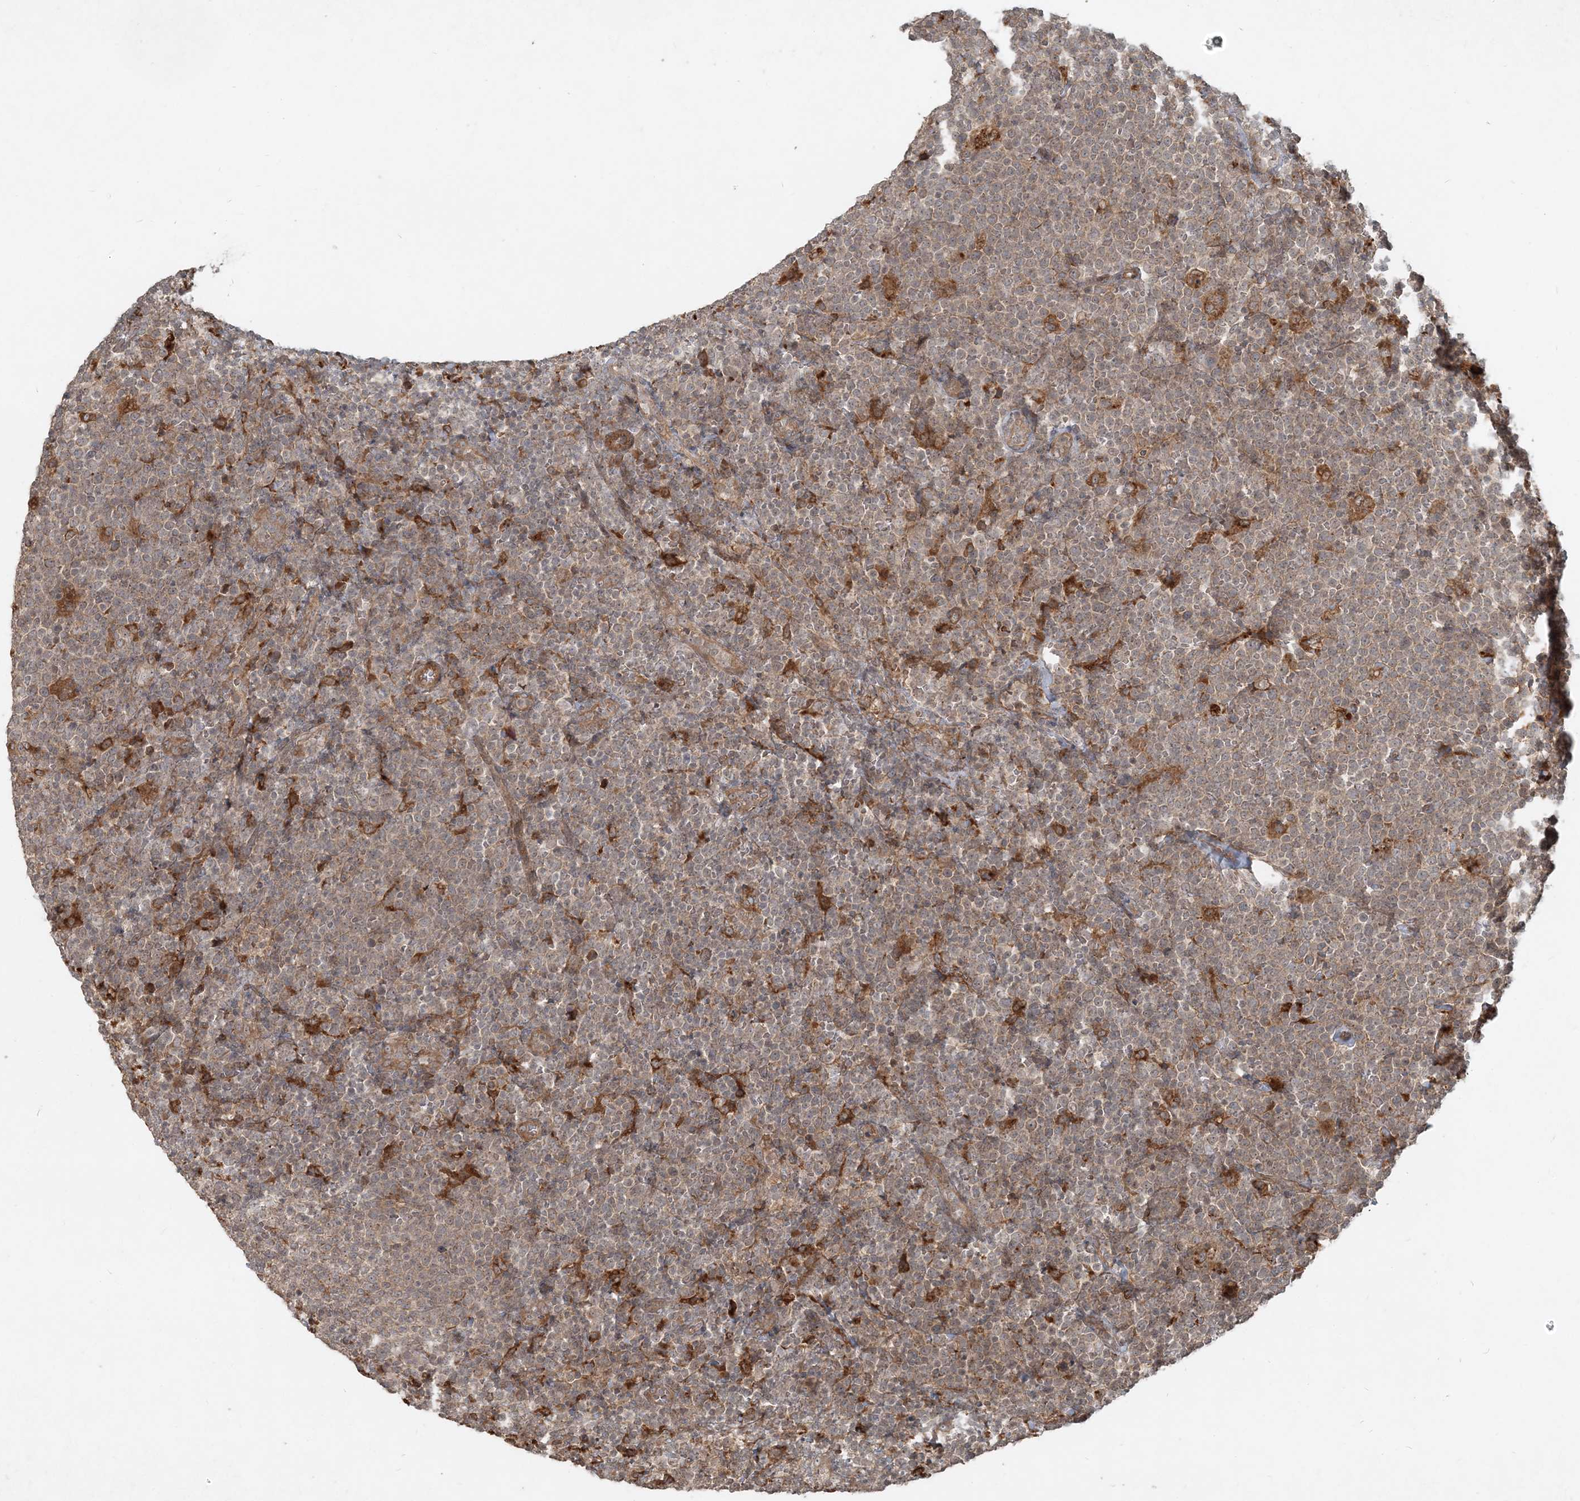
{"staining": {"intensity": "weak", "quantity": "25%-75%", "location": "cytoplasmic/membranous"}, "tissue": "lymphoma", "cell_type": "Tumor cells", "image_type": "cancer", "snomed": [{"axis": "morphology", "description": "Malignant lymphoma, non-Hodgkin's type, High grade"}, {"axis": "topography", "description": "Lymph node"}], "caption": "Tumor cells show low levels of weak cytoplasmic/membranous staining in approximately 25%-75% of cells in high-grade malignant lymphoma, non-Hodgkin's type.", "gene": "NARS1", "patient": {"sex": "male", "age": 61}}